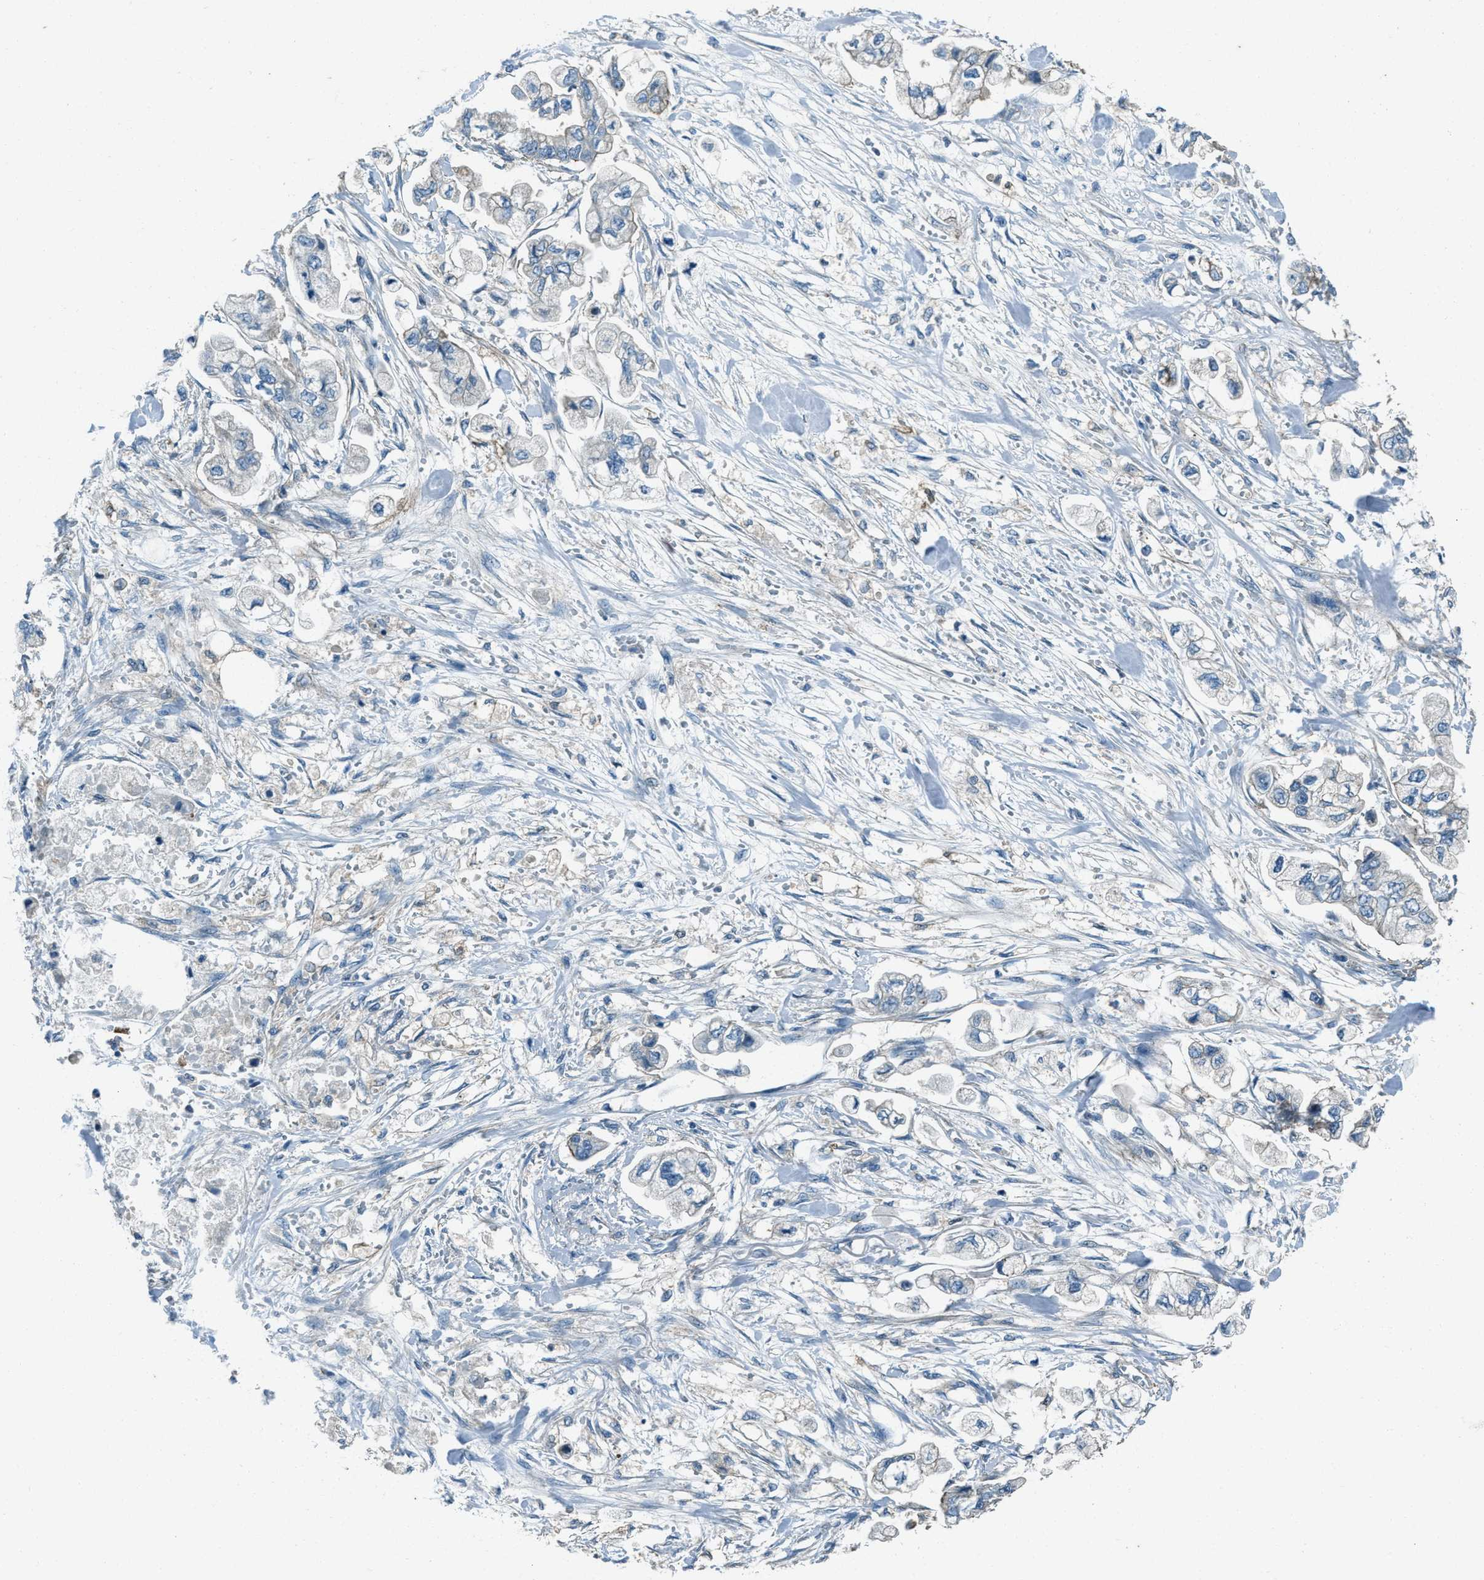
{"staining": {"intensity": "negative", "quantity": "none", "location": "none"}, "tissue": "stomach cancer", "cell_type": "Tumor cells", "image_type": "cancer", "snomed": [{"axis": "morphology", "description": "Normal tissue, NOS"}, {"axis": "morphology", "description": "Adenocarcinoma, NOS"}, {"axis": "topography", "description": "Stomach"}], "caption": "Adenocarcinoma (stomach) was stained to show a protein in brown. There is no significant positivity in tumor cells.", "gene": "SVIL", "patient": {"sex": "male", "age": 62}}